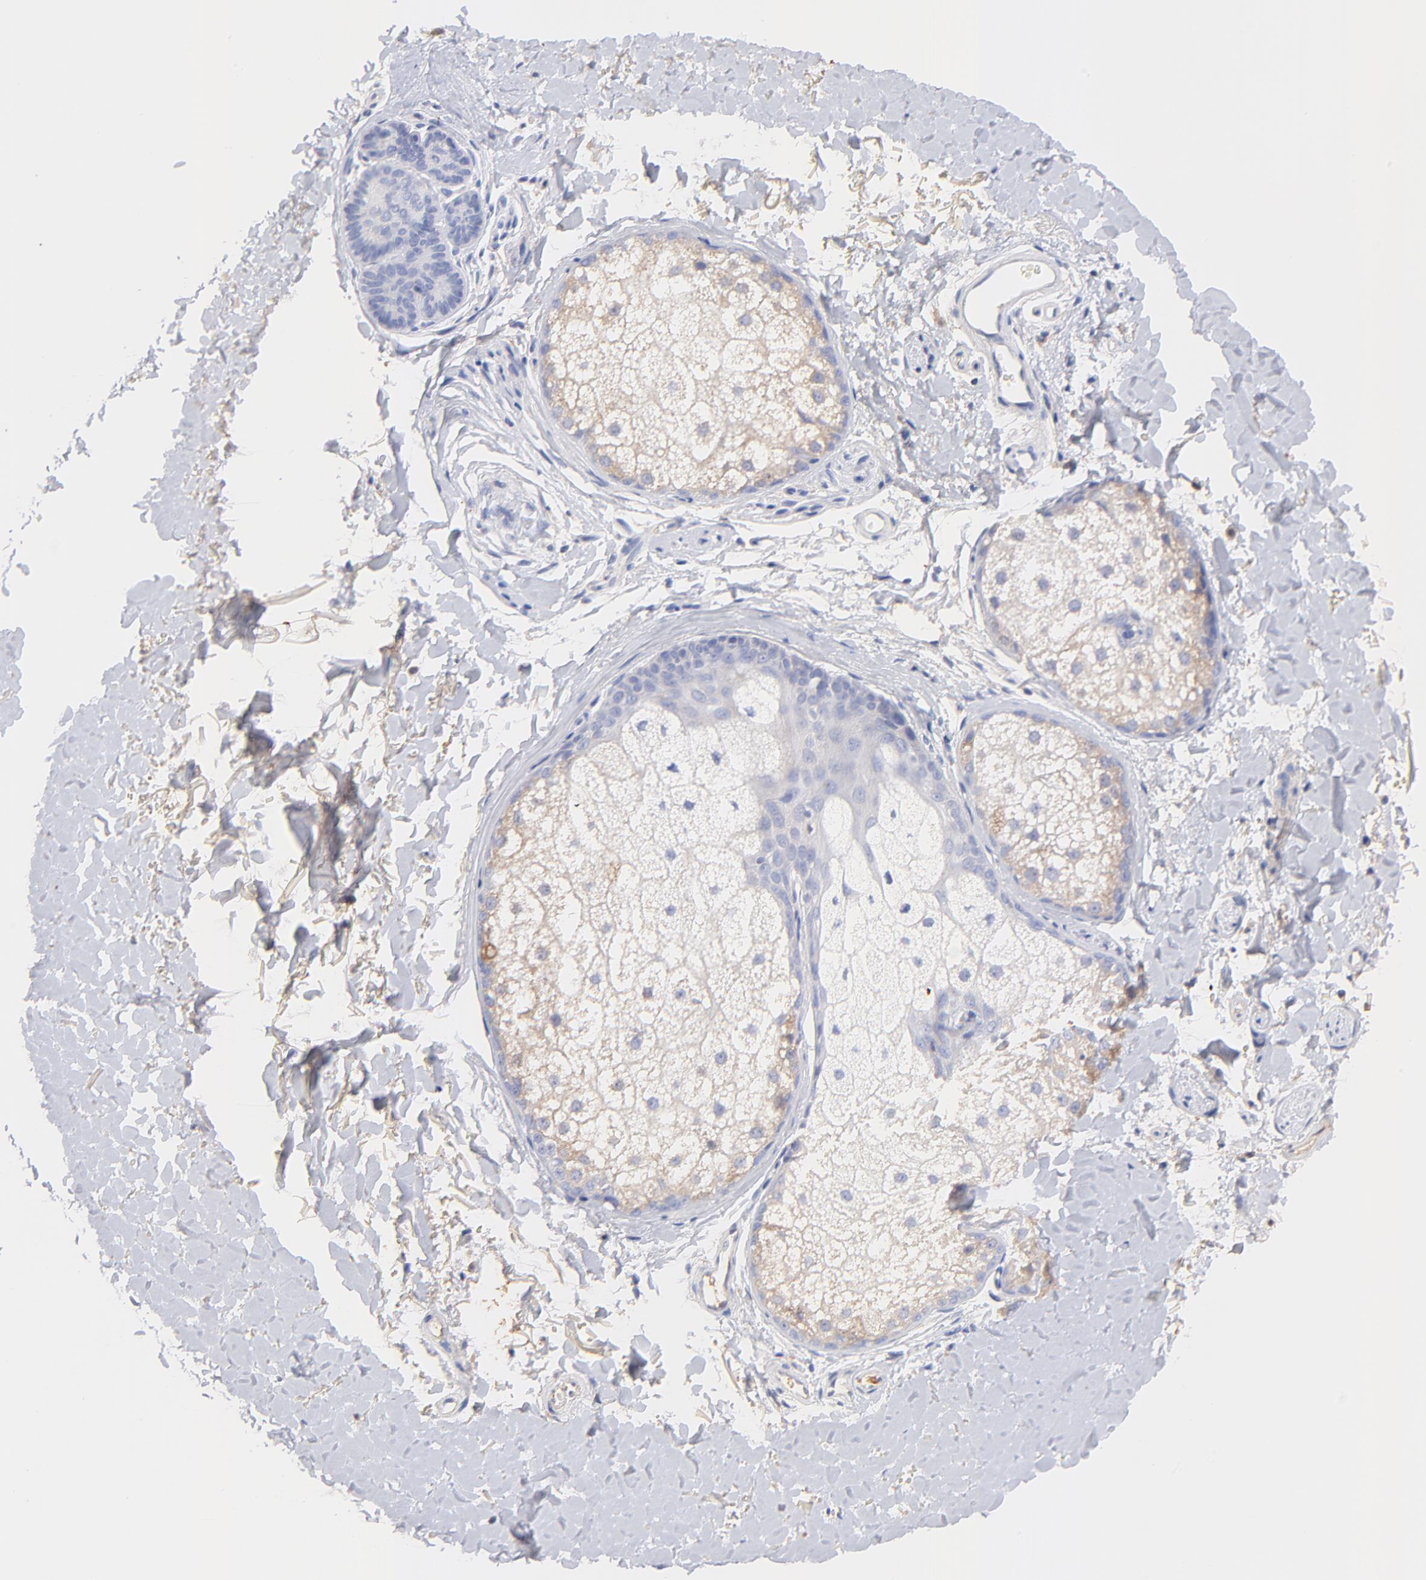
{"staining": {"intensity": "negative", "quantity": "none", "location": "none"}, "tissue": "skin", "cell_type": "Fibroblasts", "image_type": "normal", "snomed": [{"axis": "morphology", "description": "Normal tissue, NOS"}, {"axis": "topography", "description": "Skin"}], "caption": "A high-resolution photomicrograph shows IHC staining of normal skin, which reveals no significant expression in fibroblasts. The staining is performed using DAB (3,3'-diaminobenzidine) brown chromogen with nuclei counter-stained in using hematoxylin.", "gene": "IGLV7", "patient": {"sex": "male", "age": 63}}